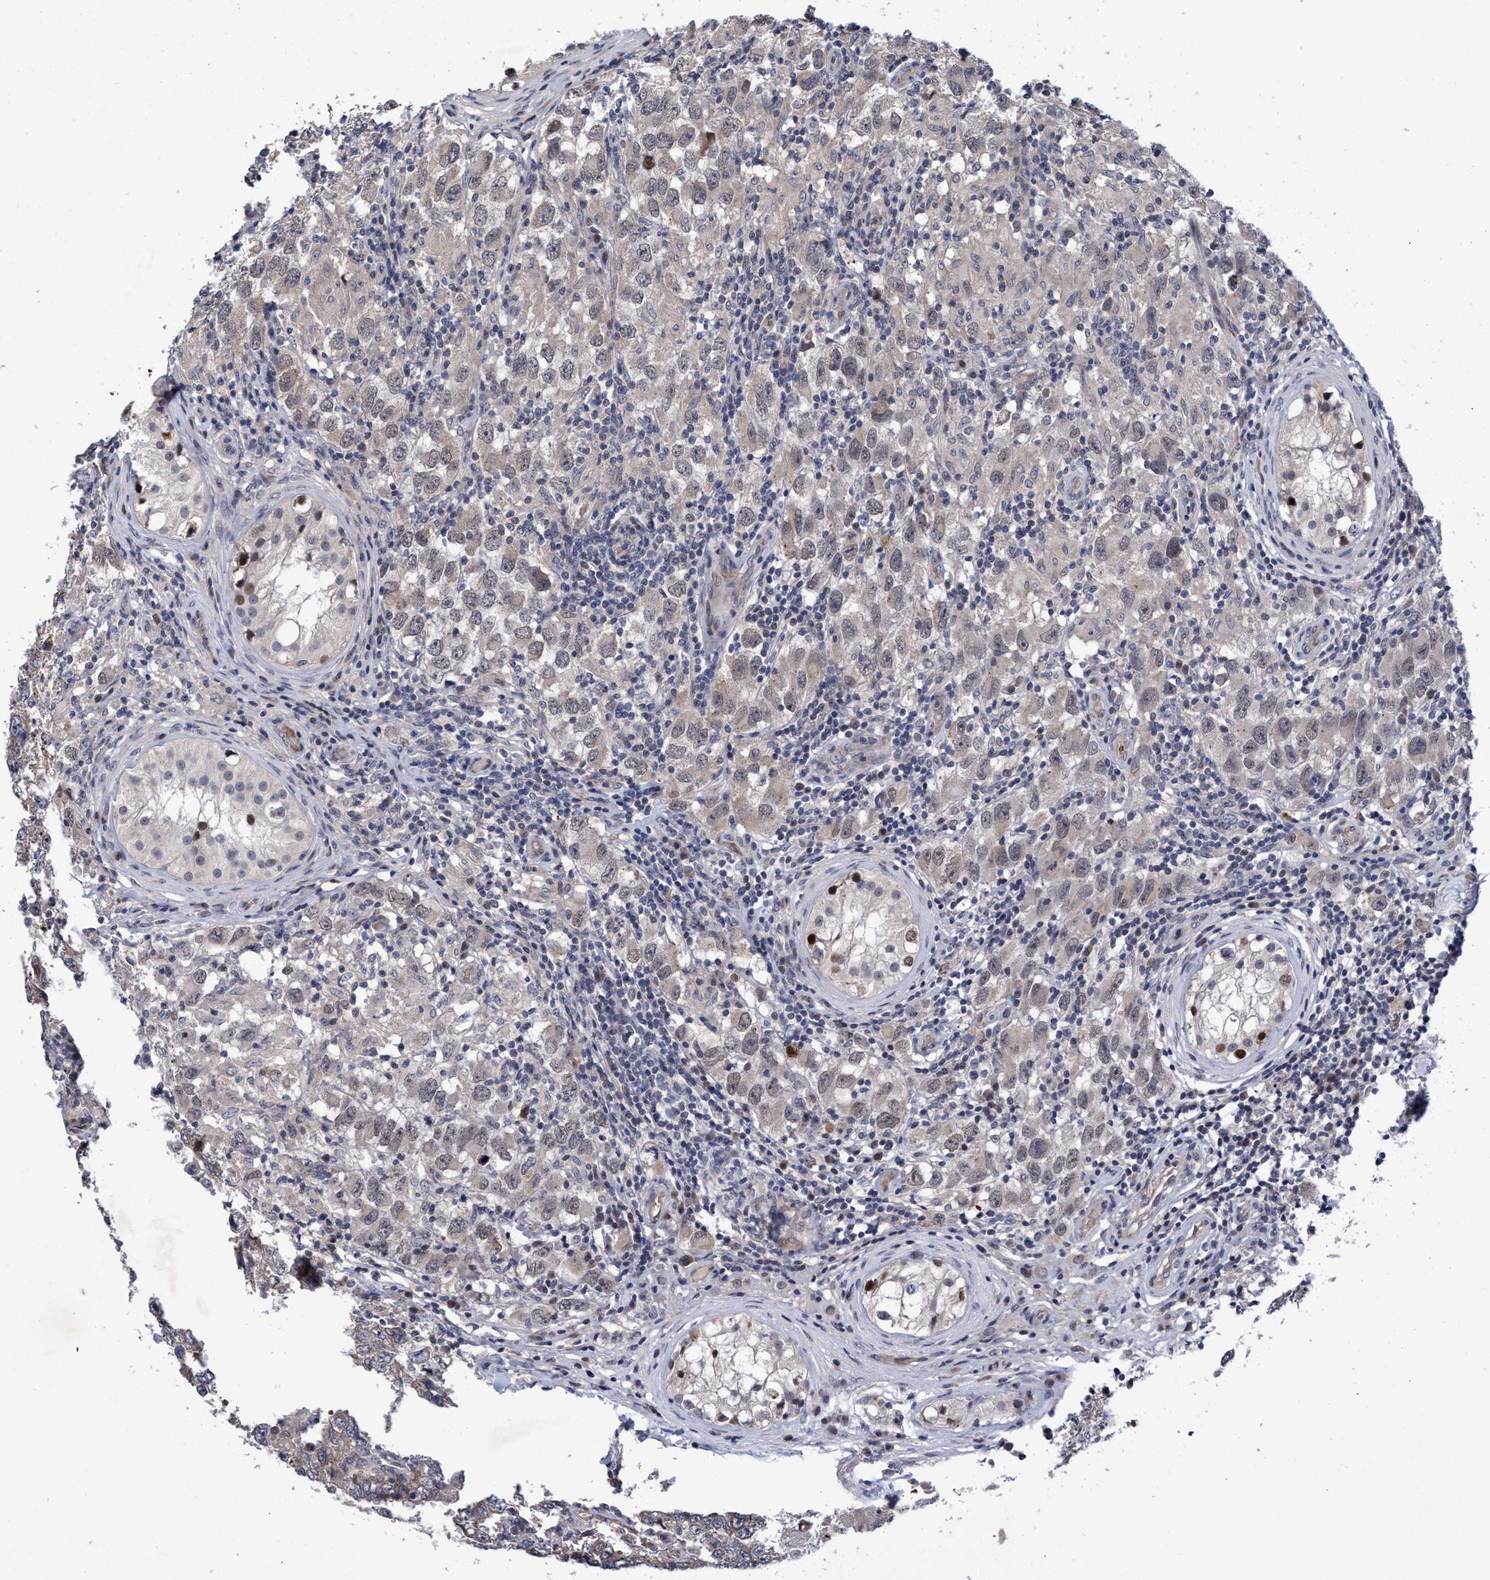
{"staining": {"intensity": "weak", "quantity": "<25%", "location": "cytoplasmic/membranous"}, "tissue": "testis cancer", "cell_type": "Tumor cells", "image_type": "cancer", "snomed": [{"axis": "morphology", "description": "Carcinoma, Embryonal, NOS"}, {"axis": "topography", "description": "Testis"}], "caption": "IHC photomicrograph of neoplastic tissue: testis cancer (embryonal carcinoma) stained with DAB (3,3'-diaminobenzidine) exhibits no significant protein positivity in tumor cells.", "gene": "ZNF750", "patient": {"sex": "male", "age": 21}}